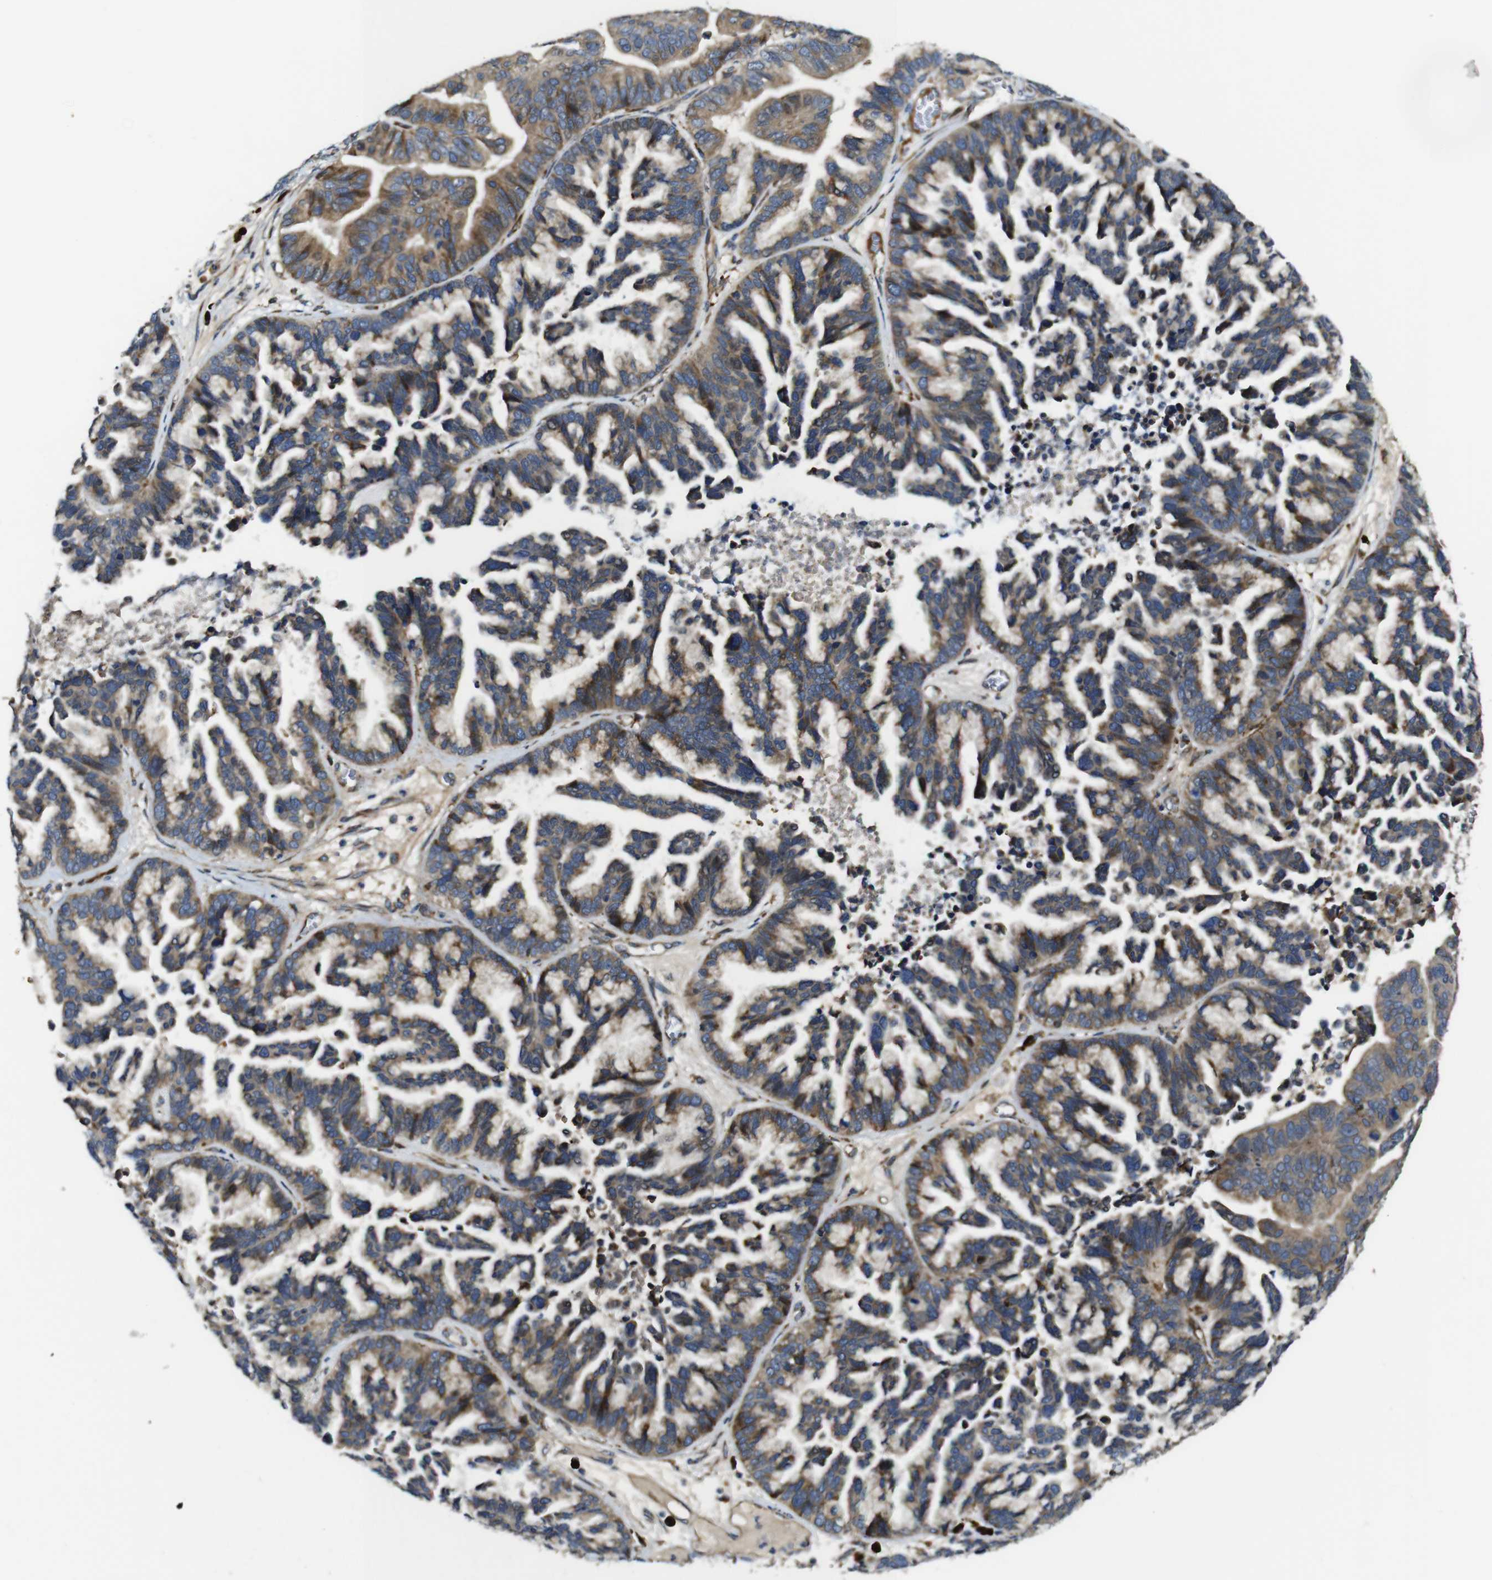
{"staining": {"intensity": "moderate", "quantity": ">75%", "location": "cytoplasmic/membranous"}, "tissue": "ovarian cancer", "cell_type": "Tumor cells", "image_type": "cancer", "snomed": [{"axis": "morphology", "description": "Cystadenocarcinoma, serous, NOS"}, {"axis": "topography", "description": "Ovary"}], "caption": "Immunohistochemical staining of human ovarian cancer shows medium levels of moderate cytoplasmic/membranous staining in about >75% of tumor cells. Nuclei are stained in blue.", "gene": "UBE2G2", "patient": {"sex": "female", "age": 56}}